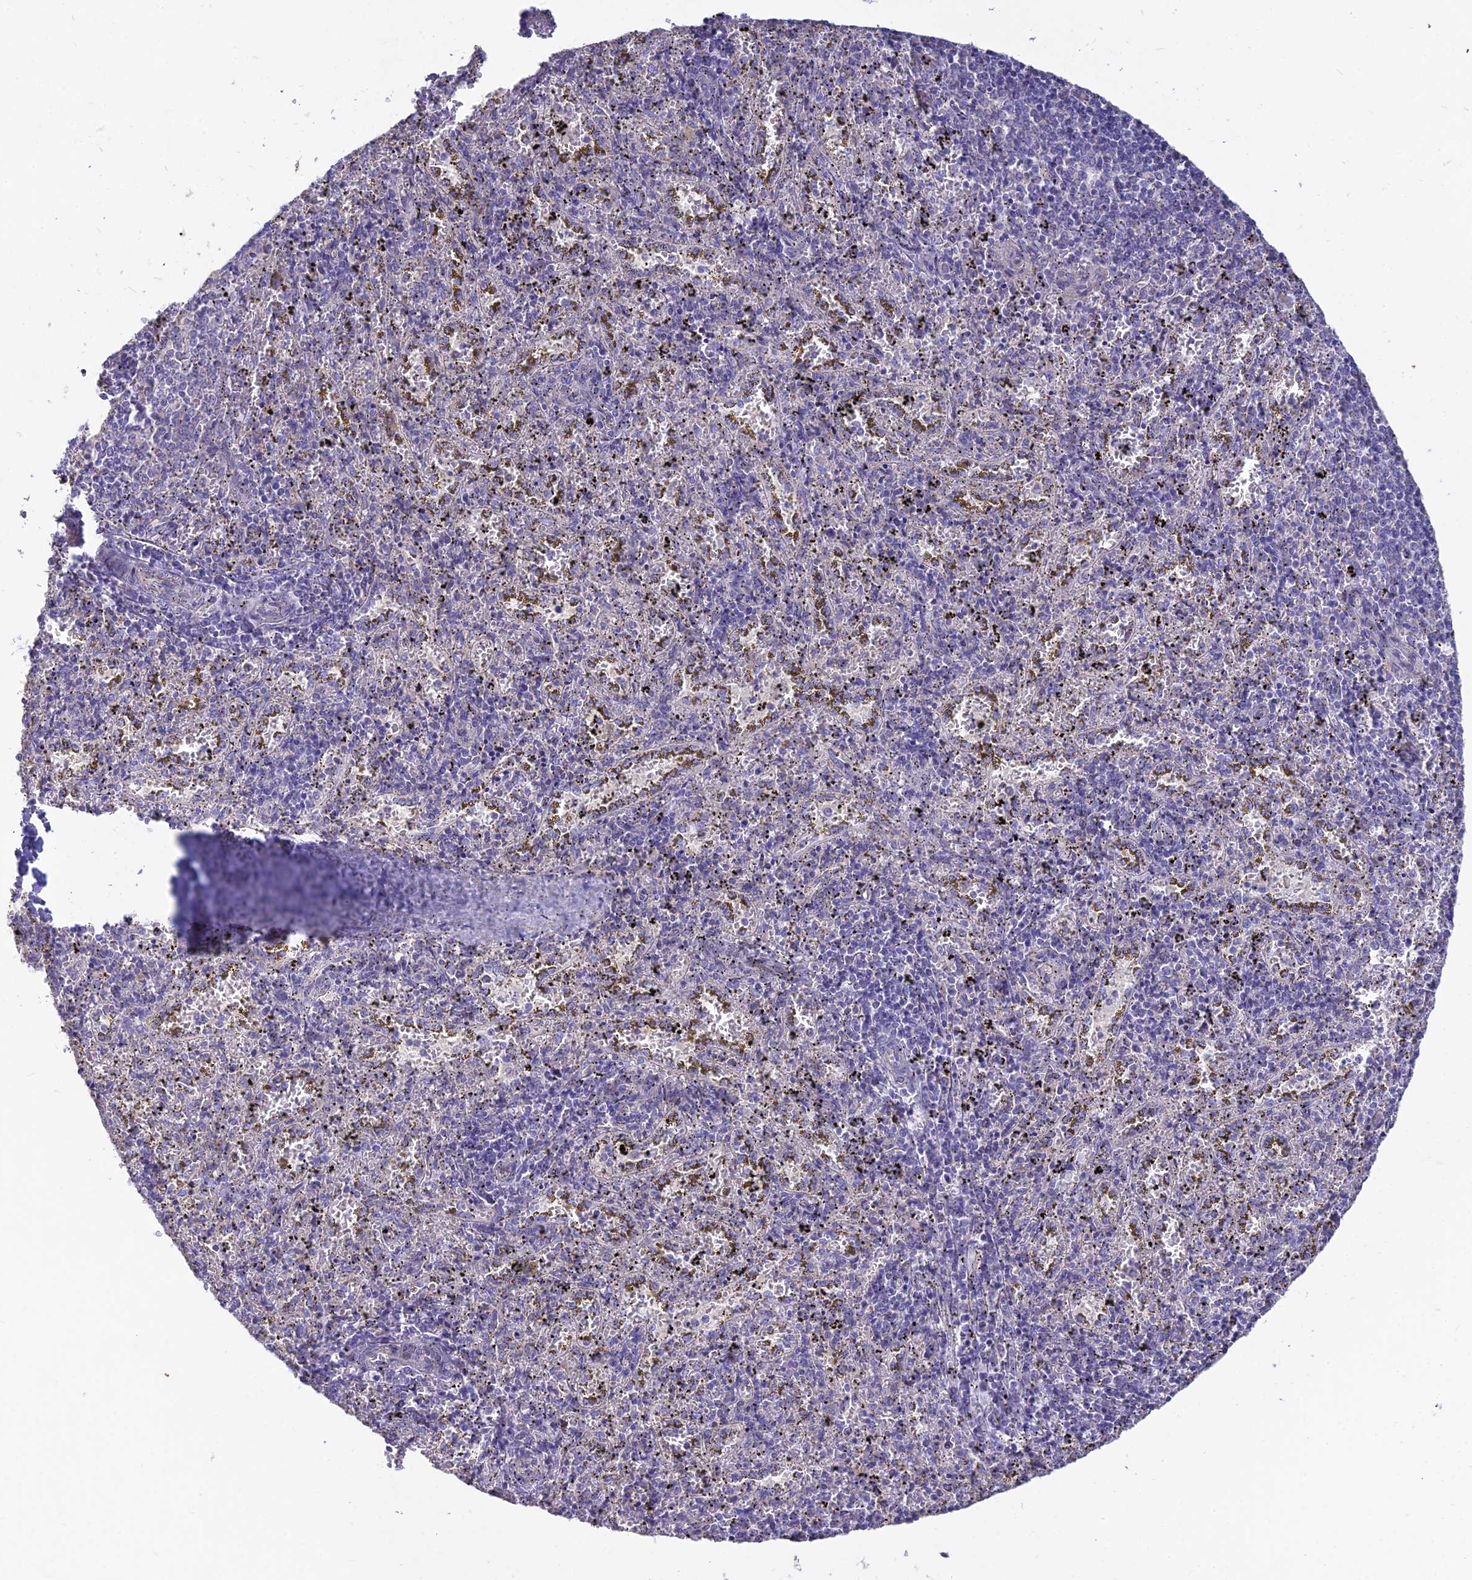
{"staining": {"intensity": "negative", "quantity": "none", "location": "none"}, "tissue": "spleen", "cell_type": "Cells in red pulp", "image_type": "normal", "snomed": [{"axis": "morphology", "description": "Normal tissue, NOS"}, {"axis": "topography", "description": "Spleen"}], "caption": "Immunohistochemistry (IHC) photomicrograph of benign human spleen stained for a protein (brown), which demonstrates no expression in cells in red pulp. (Stains: DAB IHC with hematoxylin counter stain, Microscopy: brightfield microscopy at high magnification).", "gene": "SMIM24", "patient": {"sex": "male", "age": 11}}